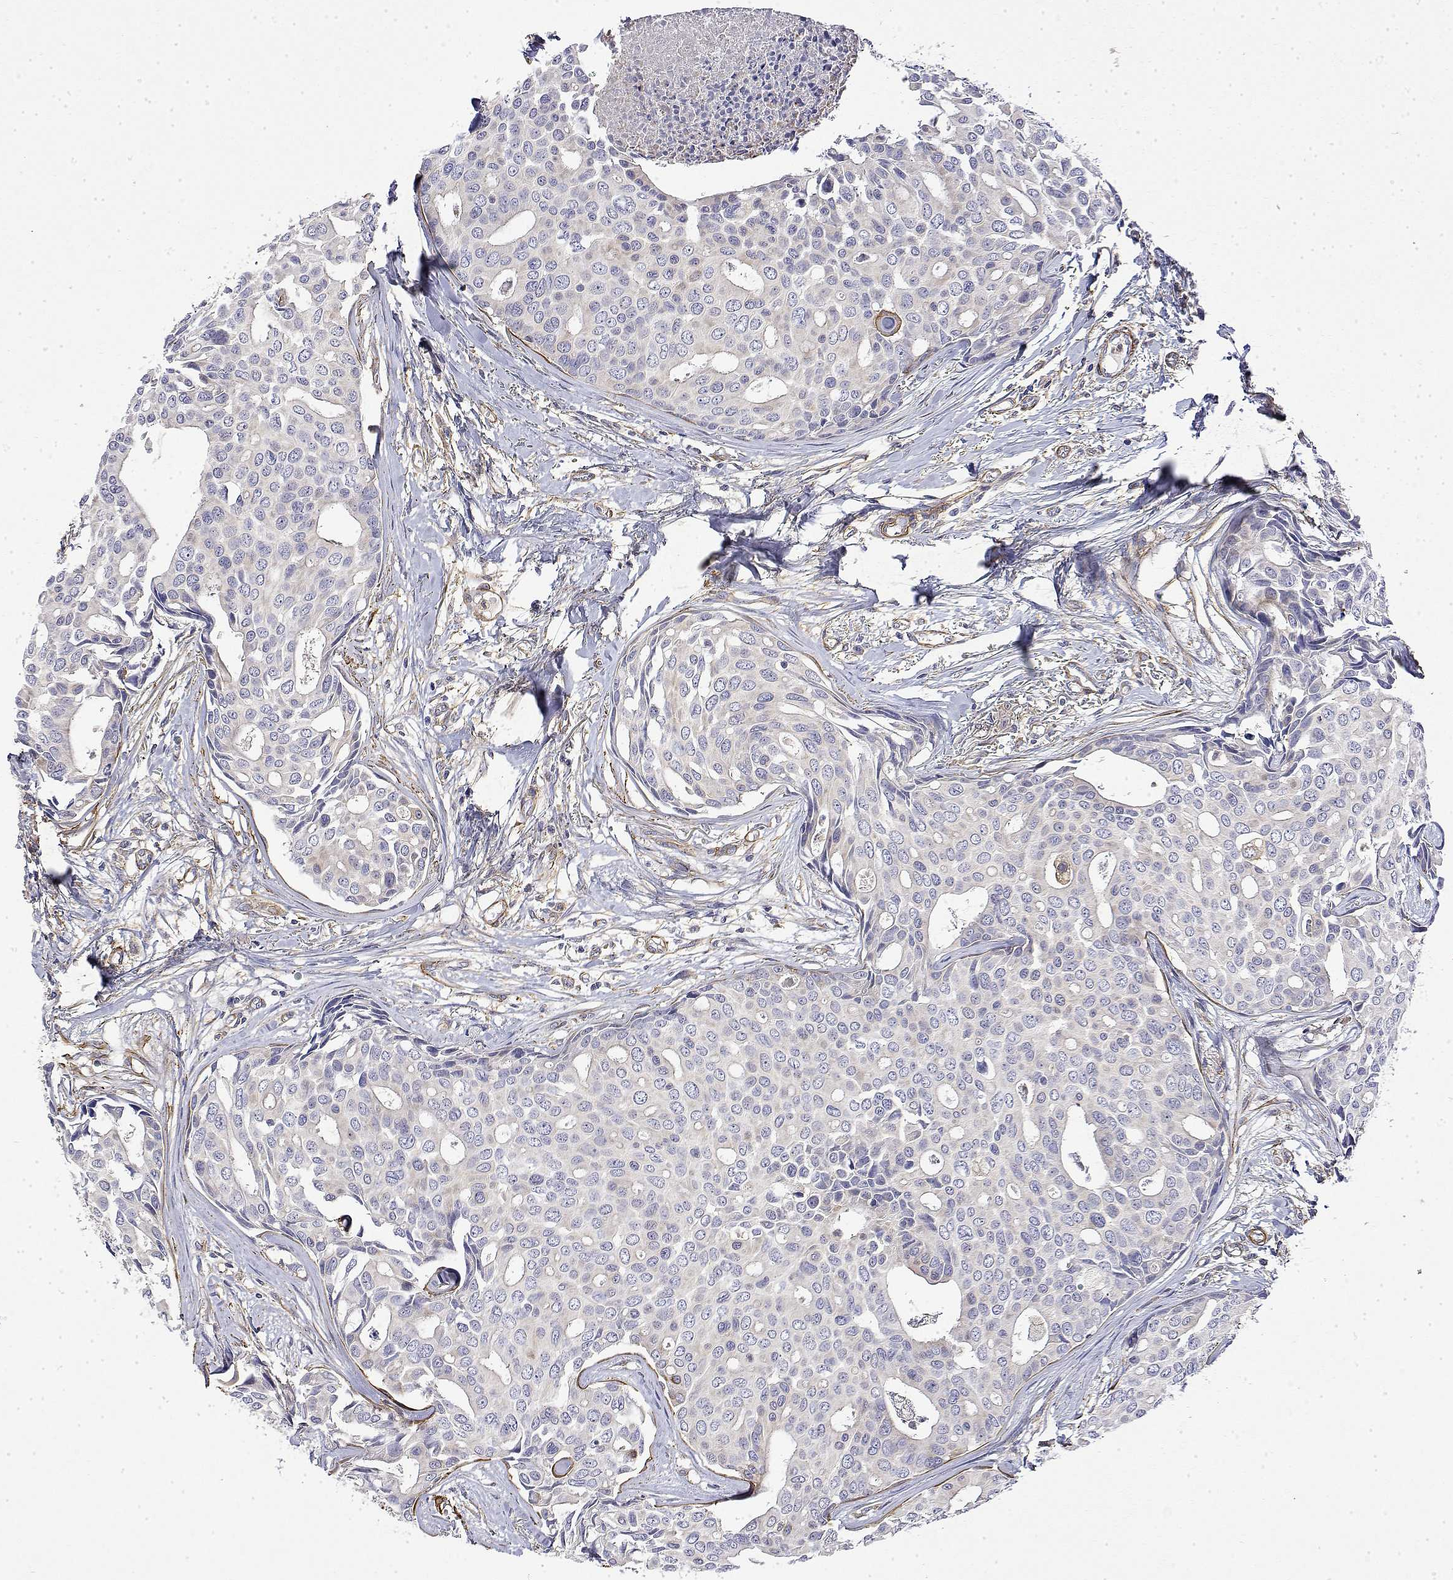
{"staining": {"intensity": "negative", "quantity": "none", "location": "none"}, "tissue": "breast cancer", "cell_type": "Tumor cells", "image_type": "cancer", "snomed": [{"axis": "morphology", "description": "Duct carcinoma"}, {"axis": "topography", "description": "Breast"}], "caption": "A micrograph of human breast intraductal carcinoma is negative for staining in tumor cells.", "gene": "SOWAHD", "patient": {"sex": "female", "age": 54}}